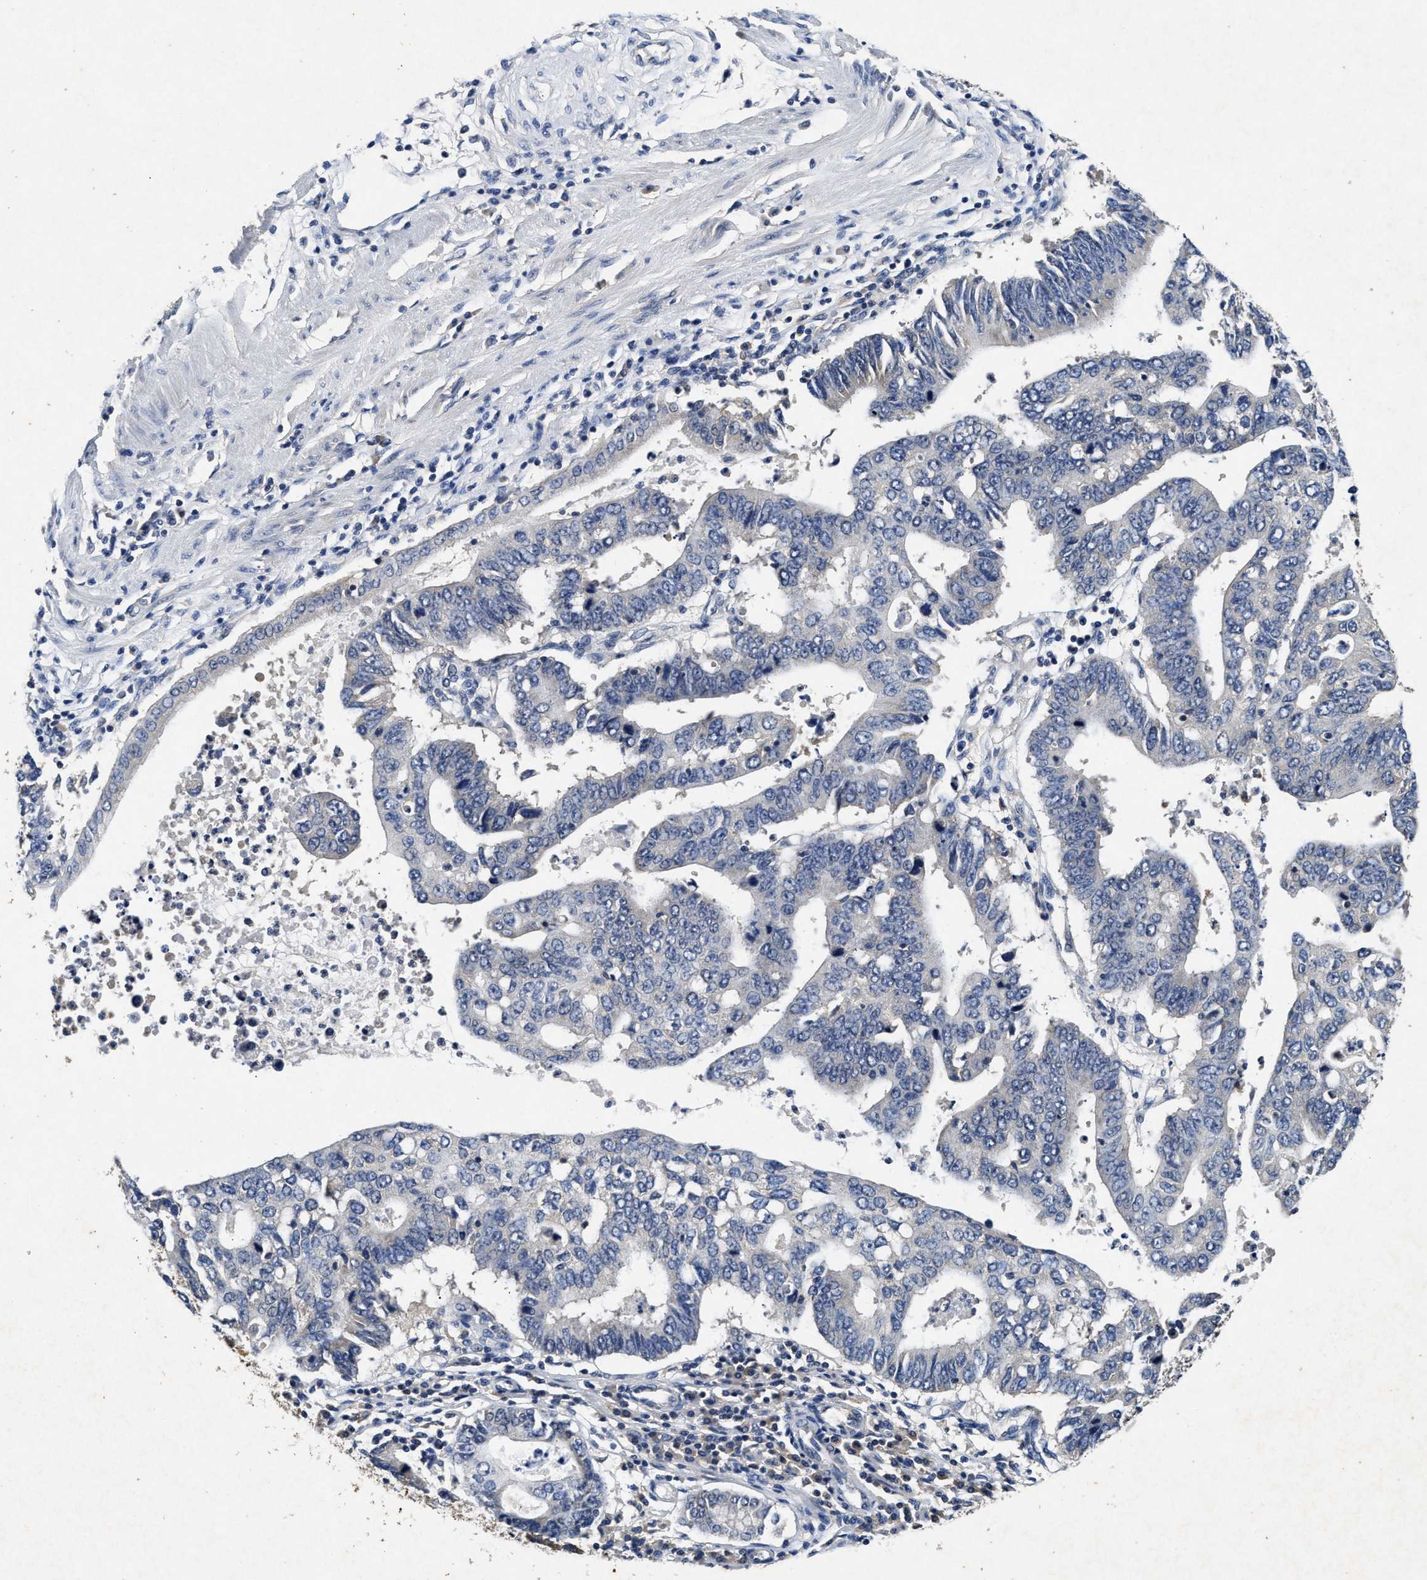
{"staining": {"intensity": "negative", "quantity": "none", "location": "none"}, "tissue": "stomach cancer", "cell_type": "Tumor cells", "image_type": "cancer", "snomed": [{"axis": "morphology", "description": "Adenocarcinoma, NOS"}, {"axis": "topography", "description": "Stomach"}], "caption": "Immunohistochemistry photomicrograph of neoplastic tissue: human stomach adenocarcinoma stained with DAB (3,3'-diaminobenzidine) displays no significant protein staining in tumor cells. (DAB immunohistochemistry (IHC) with hematoxylin counter stain).", "gene": "PDAP1", "patient": {"sex": "male", "age": 59}}